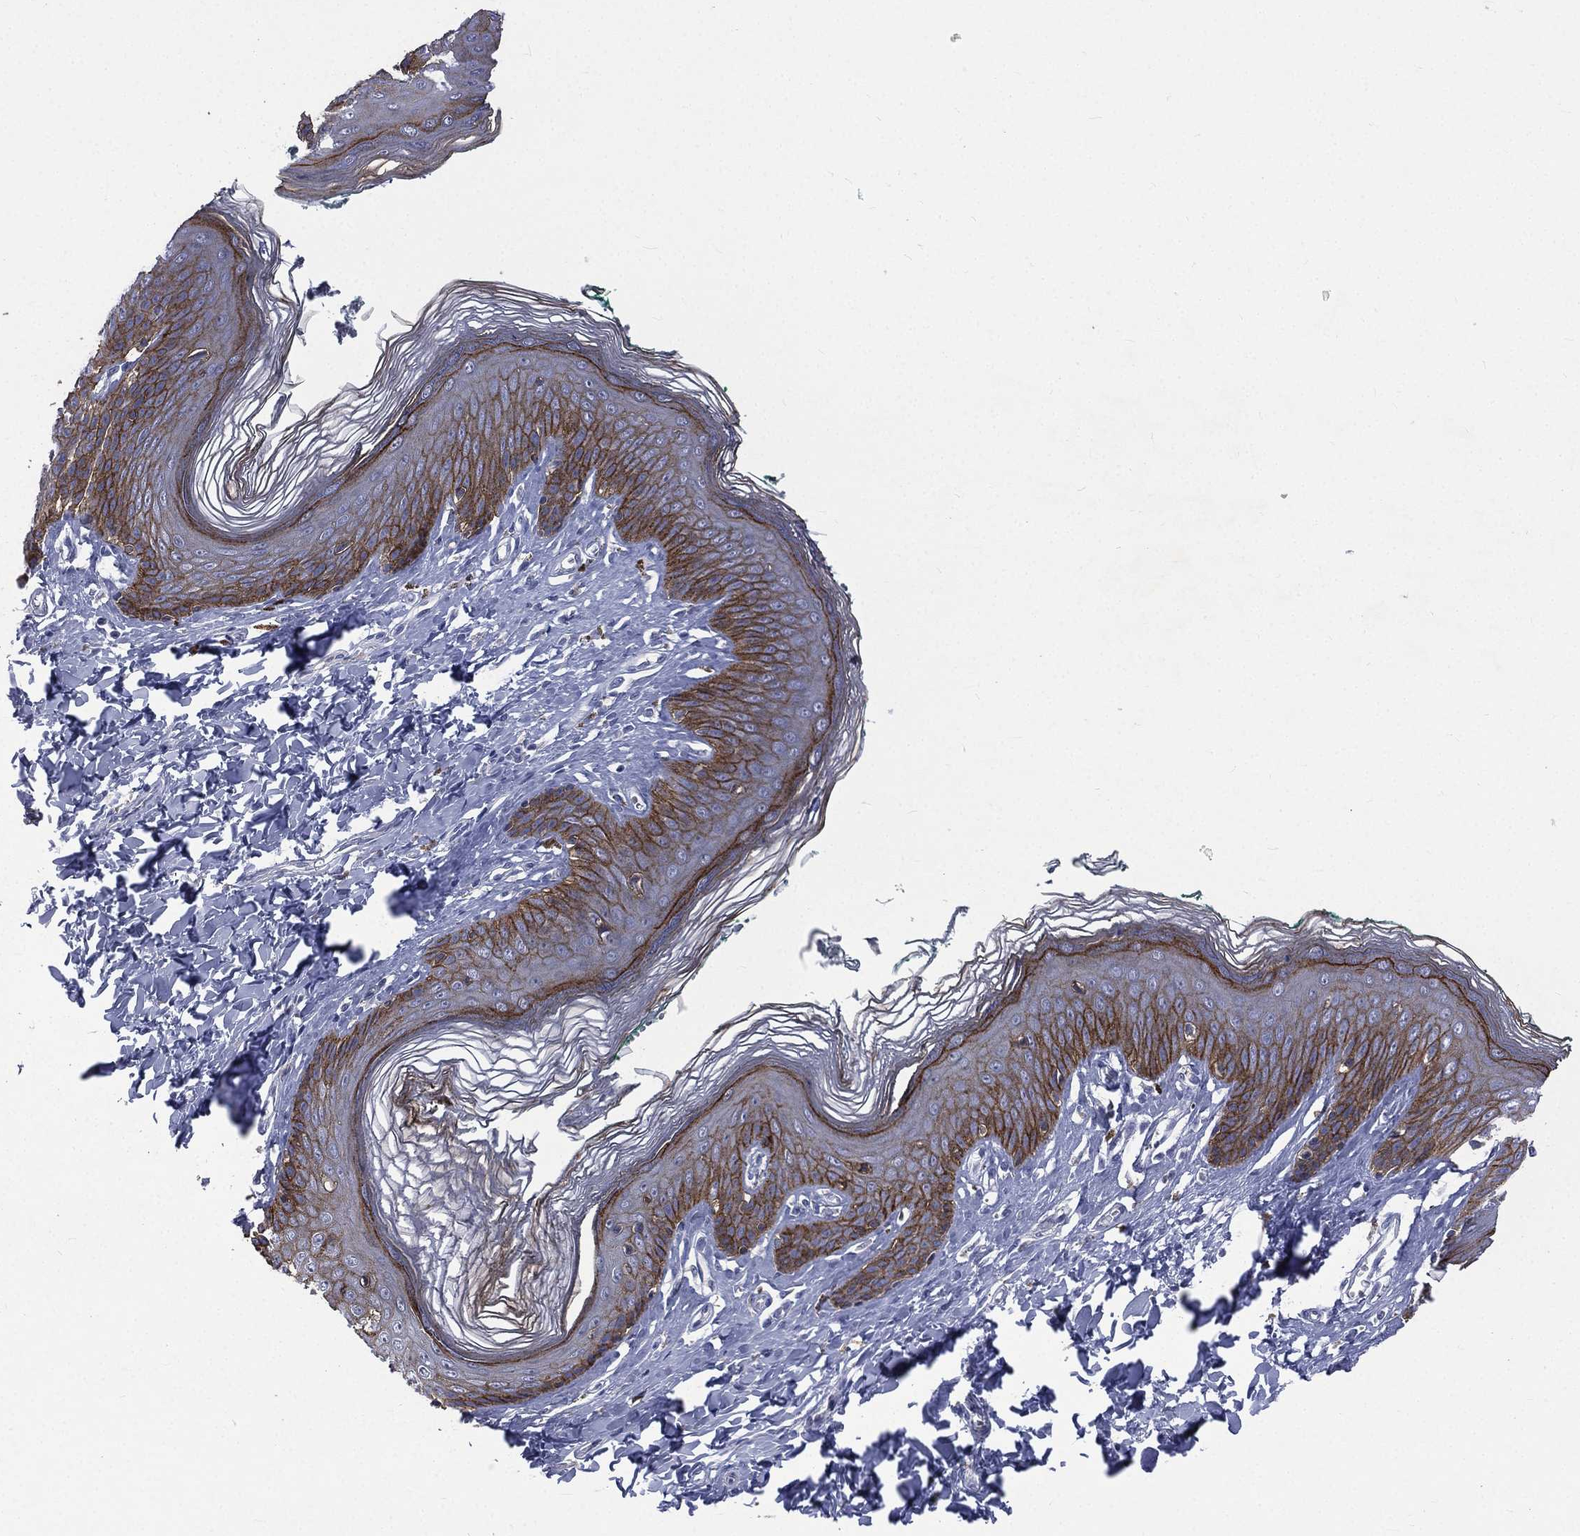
{"staining": {"intensity": "strong", "quantity": "25%-75%", "location": "cytoplasmic/membranous"}, "tissue": "skin", "cell_type": "Epidermal cells", "image_type": "normal", "snomed": [{"axis": "morphology", "description": "Normal tissue, NOS"}, {"axis": "topography", "description": "Vulva"}], "caption": "Human skin stained with a brown dye exhibits strong cytoplasmic/membranous positive staining in about 25%-75% of epidermal cells.", "gene": "CA12", "patient": {"sex": "female", "age": 66}}